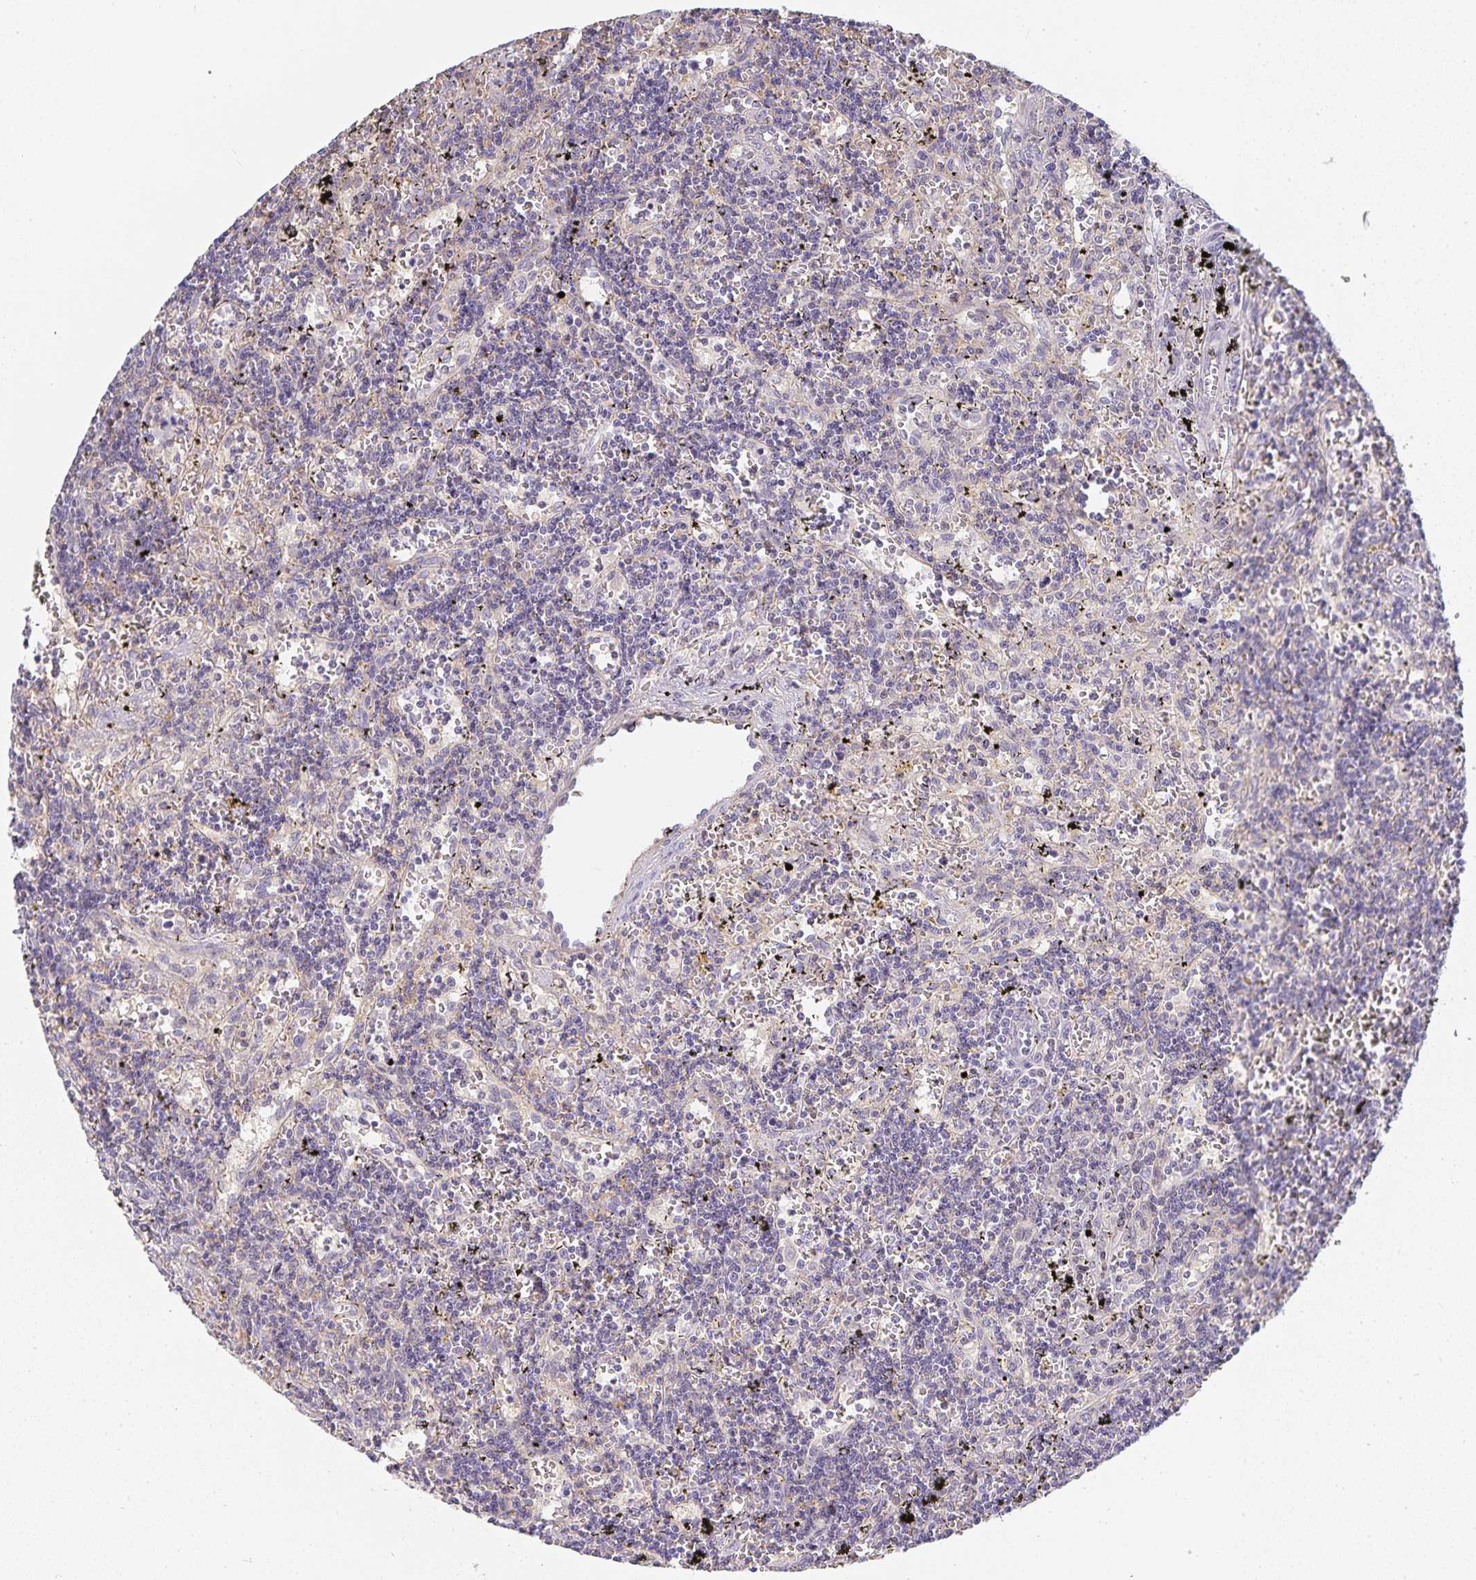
{"staining": {"intensity": "negative", "quantity": "none", "location": "none"}, "tissue": "lymphoma", "cell_type": "Tumor cells", "image_type": "cancer", "snomed": [{"axis": "morphology", "description": "Malignant lymphoma, non-Hodgkin's type, Low grade"}, {"axis": "topography", "description": "Spleen"}], "caption": "Low-grade malignant lymphoma, non-Hodgkin's type was stained to show a protein in brown. There is no significant staining in tumor cells.", "gene": "GATA3", "patient": {"sex": "male", "age": 60}}